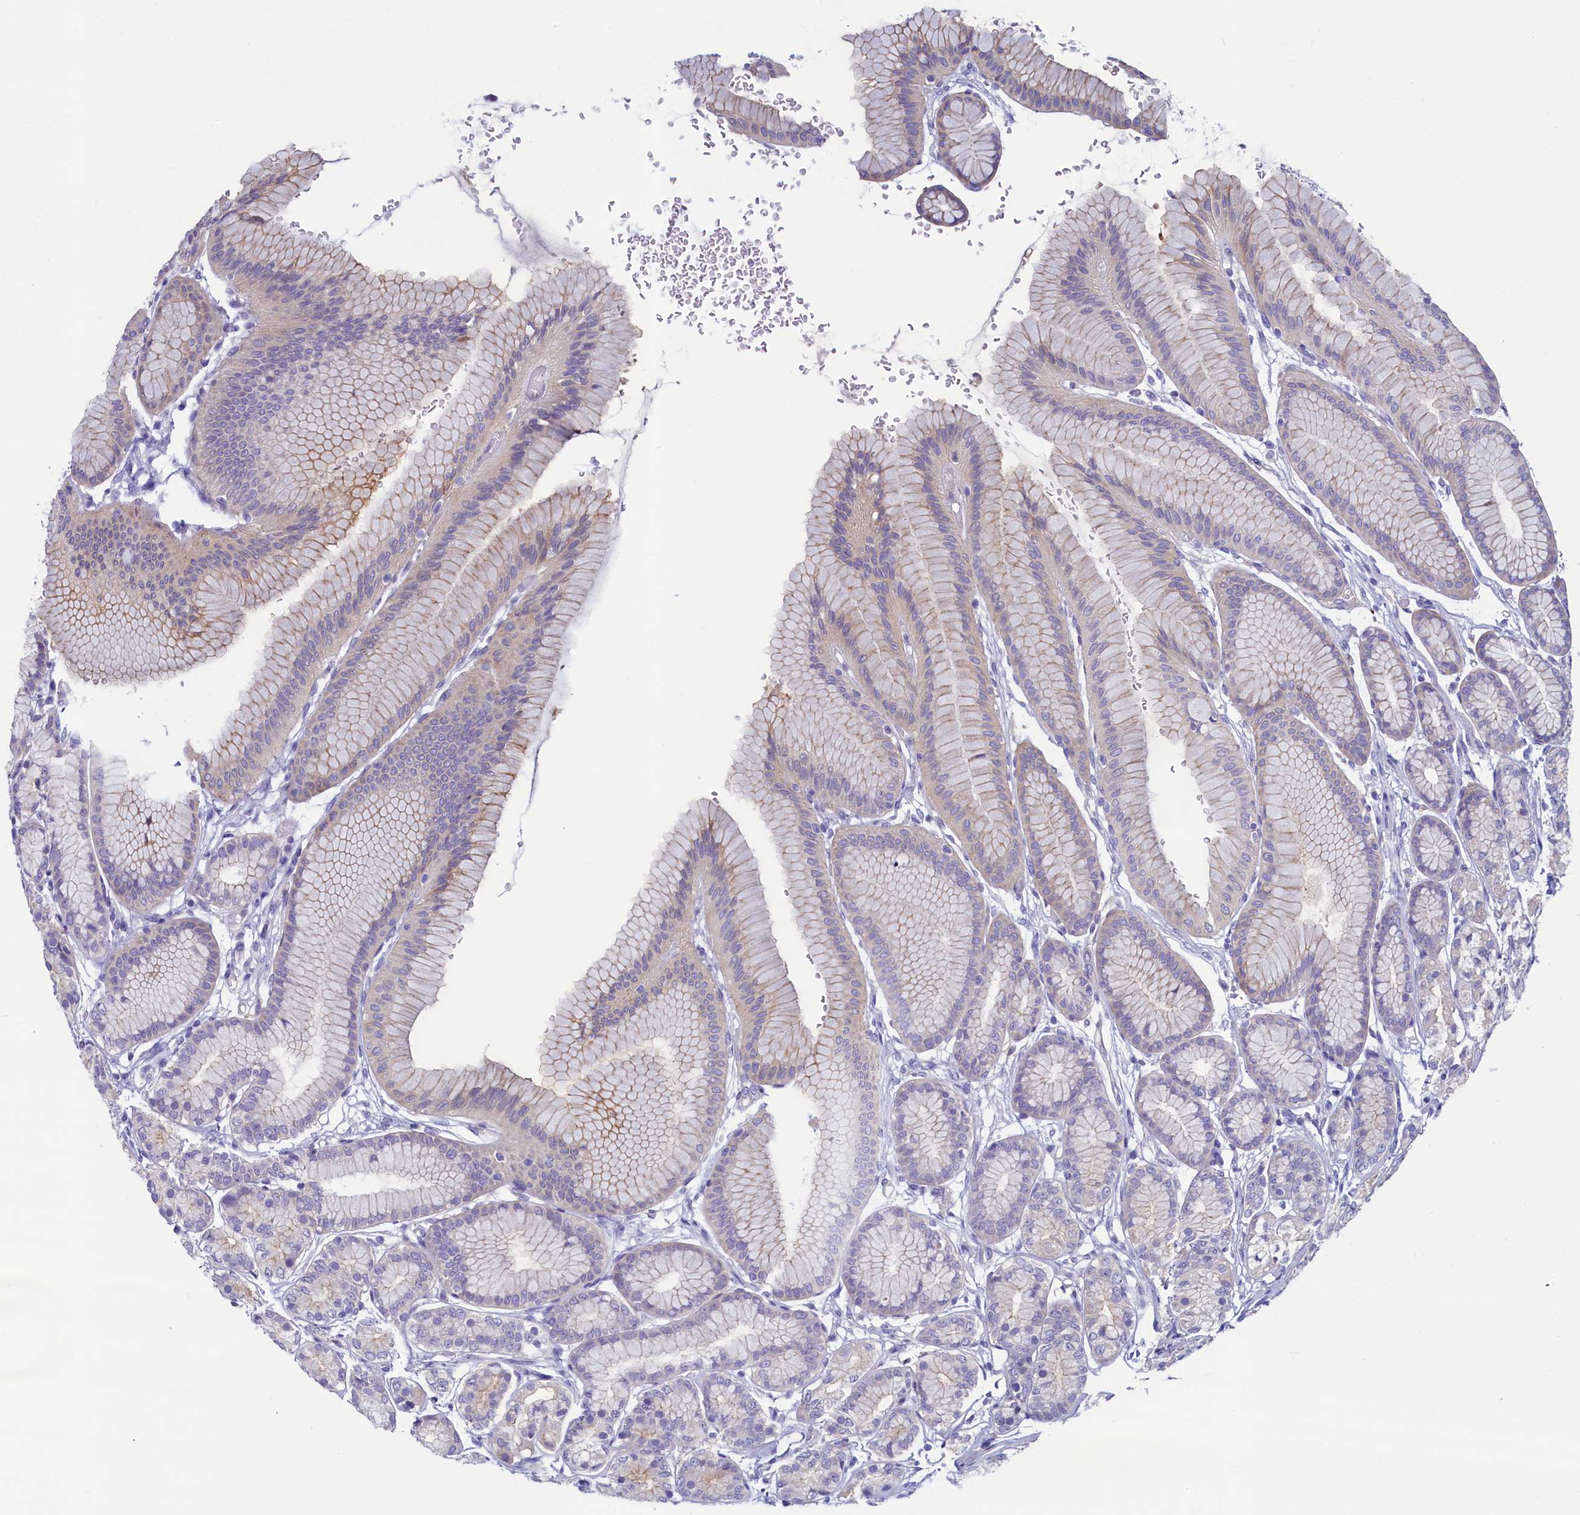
{"staining": {"intensity": "weak", "quantity": "<25%", "location": "cytoplasmic/membranous"}, "tissue": "stomach", "cell_type": "Glandular cells", "image_type": "normal", "snomed": [{"axis": "morphology", "description": "Normal tissue, NOS"}, {"axis": "morphology", "description": "Adenocarcinoma, NOS"}, {"axis": "morphology", "description": "Adenocarcinoma, High grade"}, {"axis": "topography", "description": "Stomach, upper"}, {"axis": "topography", "description": "Stomach"}], "caption": "Image shows no significant protein staining in glandular cells of unremarkable stomach. (DAB (3,3'-diaminobenzidine) IHC visualized using brightfield microscopy, high magnification).", "gene": "KRBOX5", "patient": {"sex": "female", "age": 65}}